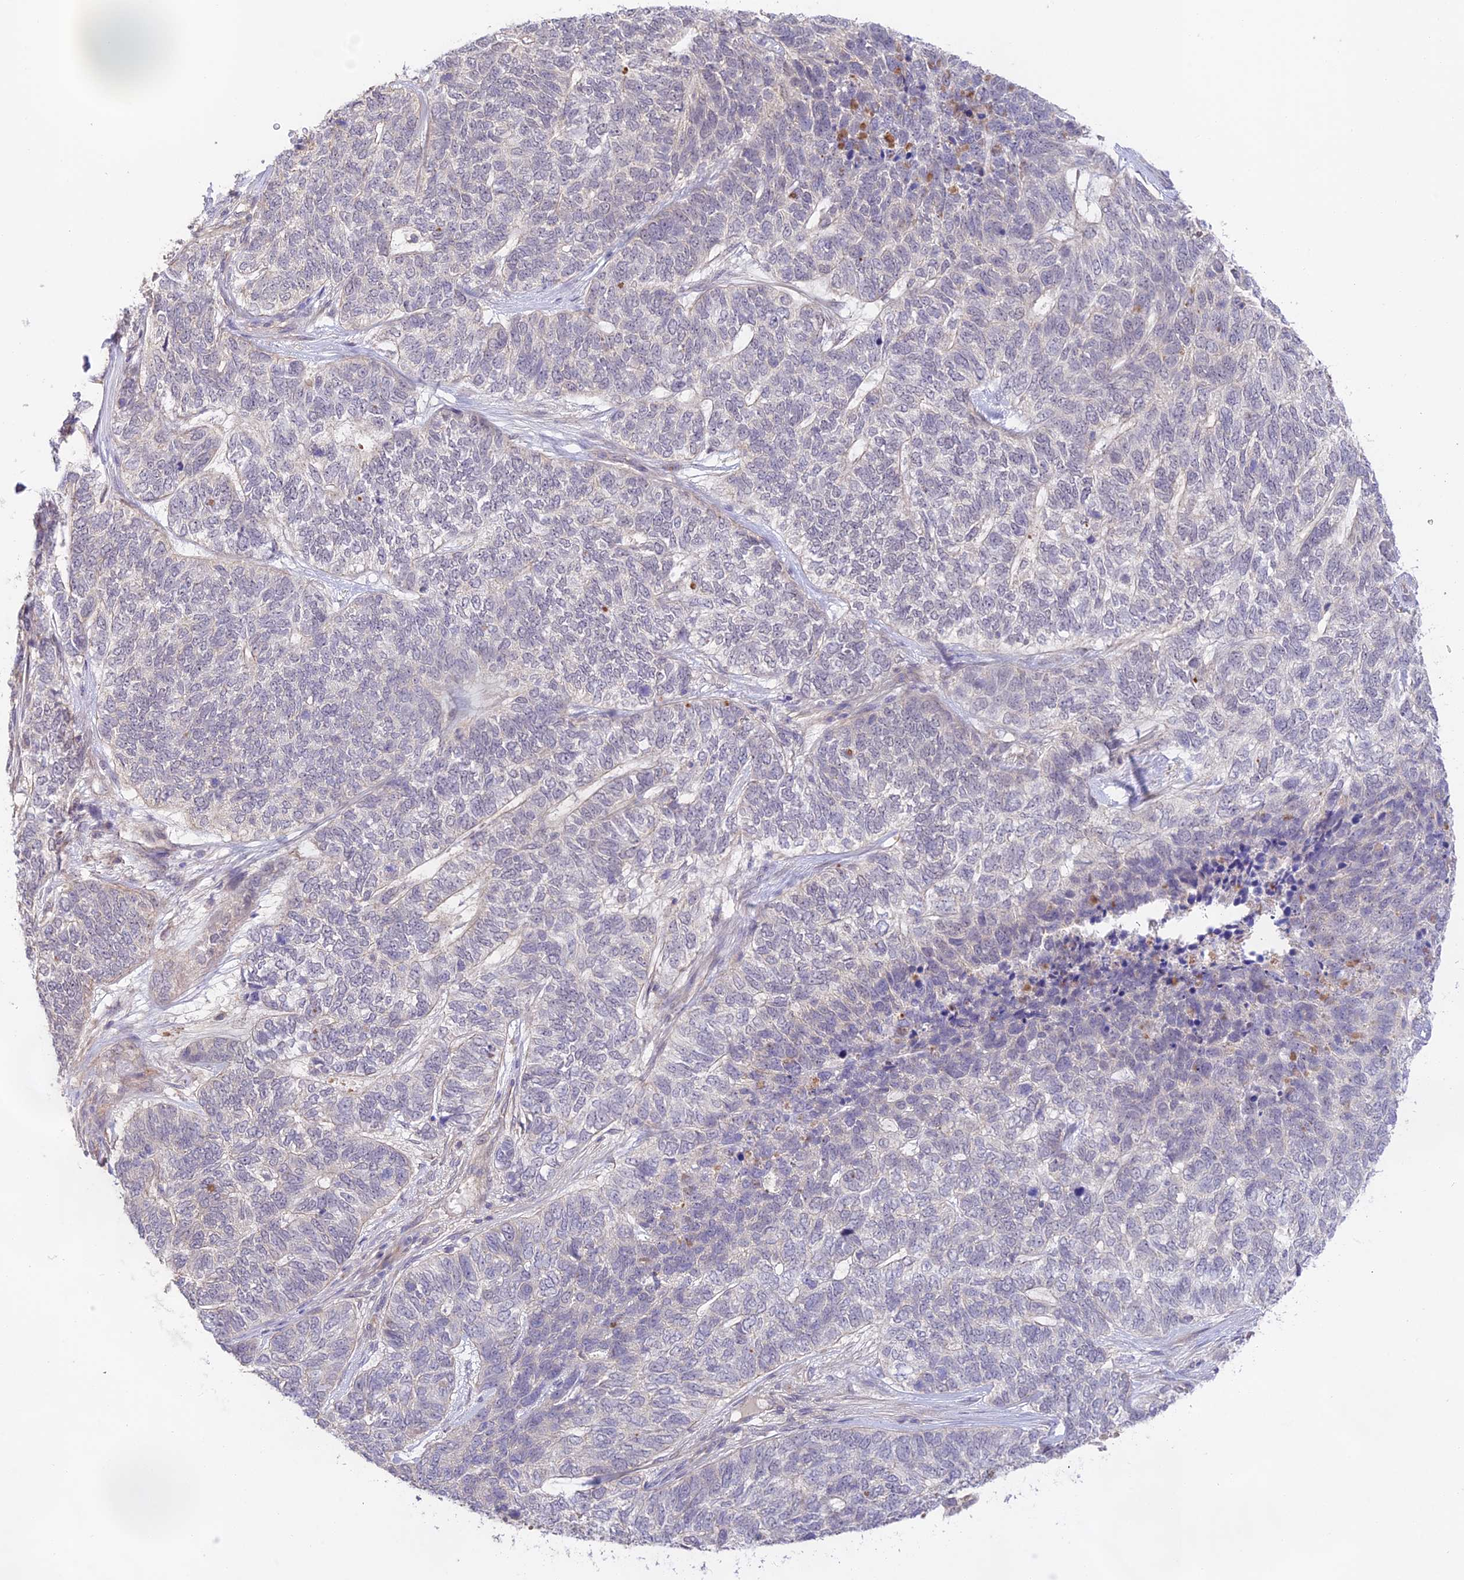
{"staining": {"intensity": "negative", "quantity": "none", "location": "none"}, "tissue": "skin cancer", "cell_type": "Tumor cells", "image_type": "cancer", "snomed": [{"axis": "morphology", "description": "Basal cell carcinoma"}, {"axis": "topography", "description": "Skin"}], "caption": "The histopathology image displays no significant staining in tumor cells of basal cell carcinoma (skin).", "gene": "CAMSAP3", "patient": {"sex": "female", "age": 65}}